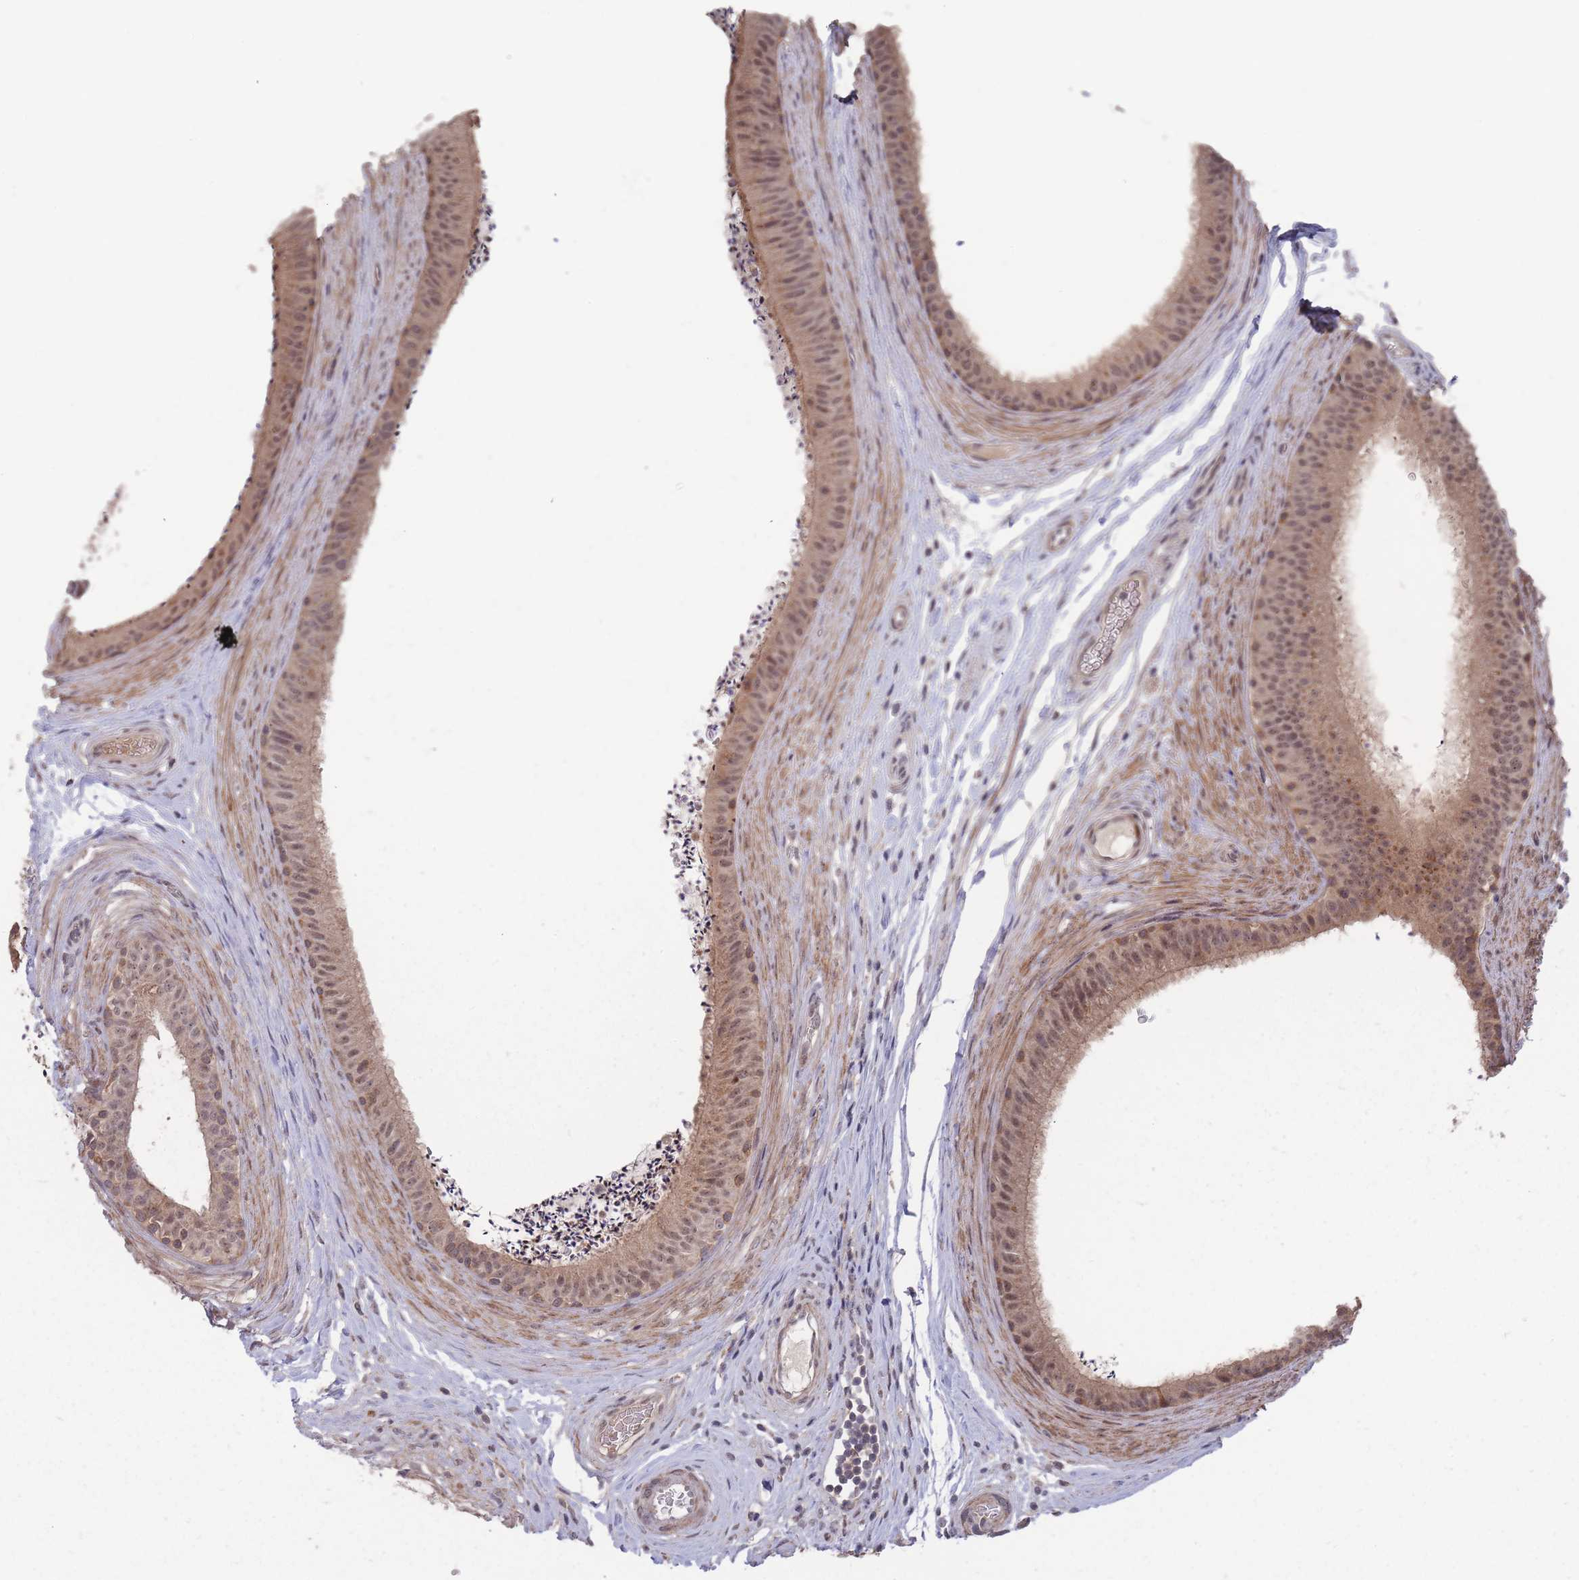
{"staining": {"intensity": "moderate", "quantity": ">75%", "location": "nuclear"}, "tissue": "epididymis", "cell_type": "Glandular cells", "image_type": "normal", "snomed": [{"axis": "morphology", "description": "Normal tissue, NOS"}, {"axis": "topography", "description": "Testis"}, {"axis": "topography", "description": "Epididymis"}], "caption": "The immunohistochemical stain labels moderate nuclear staining in glandular cells of normal epididymis.", "gene": "SF3B1", "patient": {"sex": "male", "age": 41}}